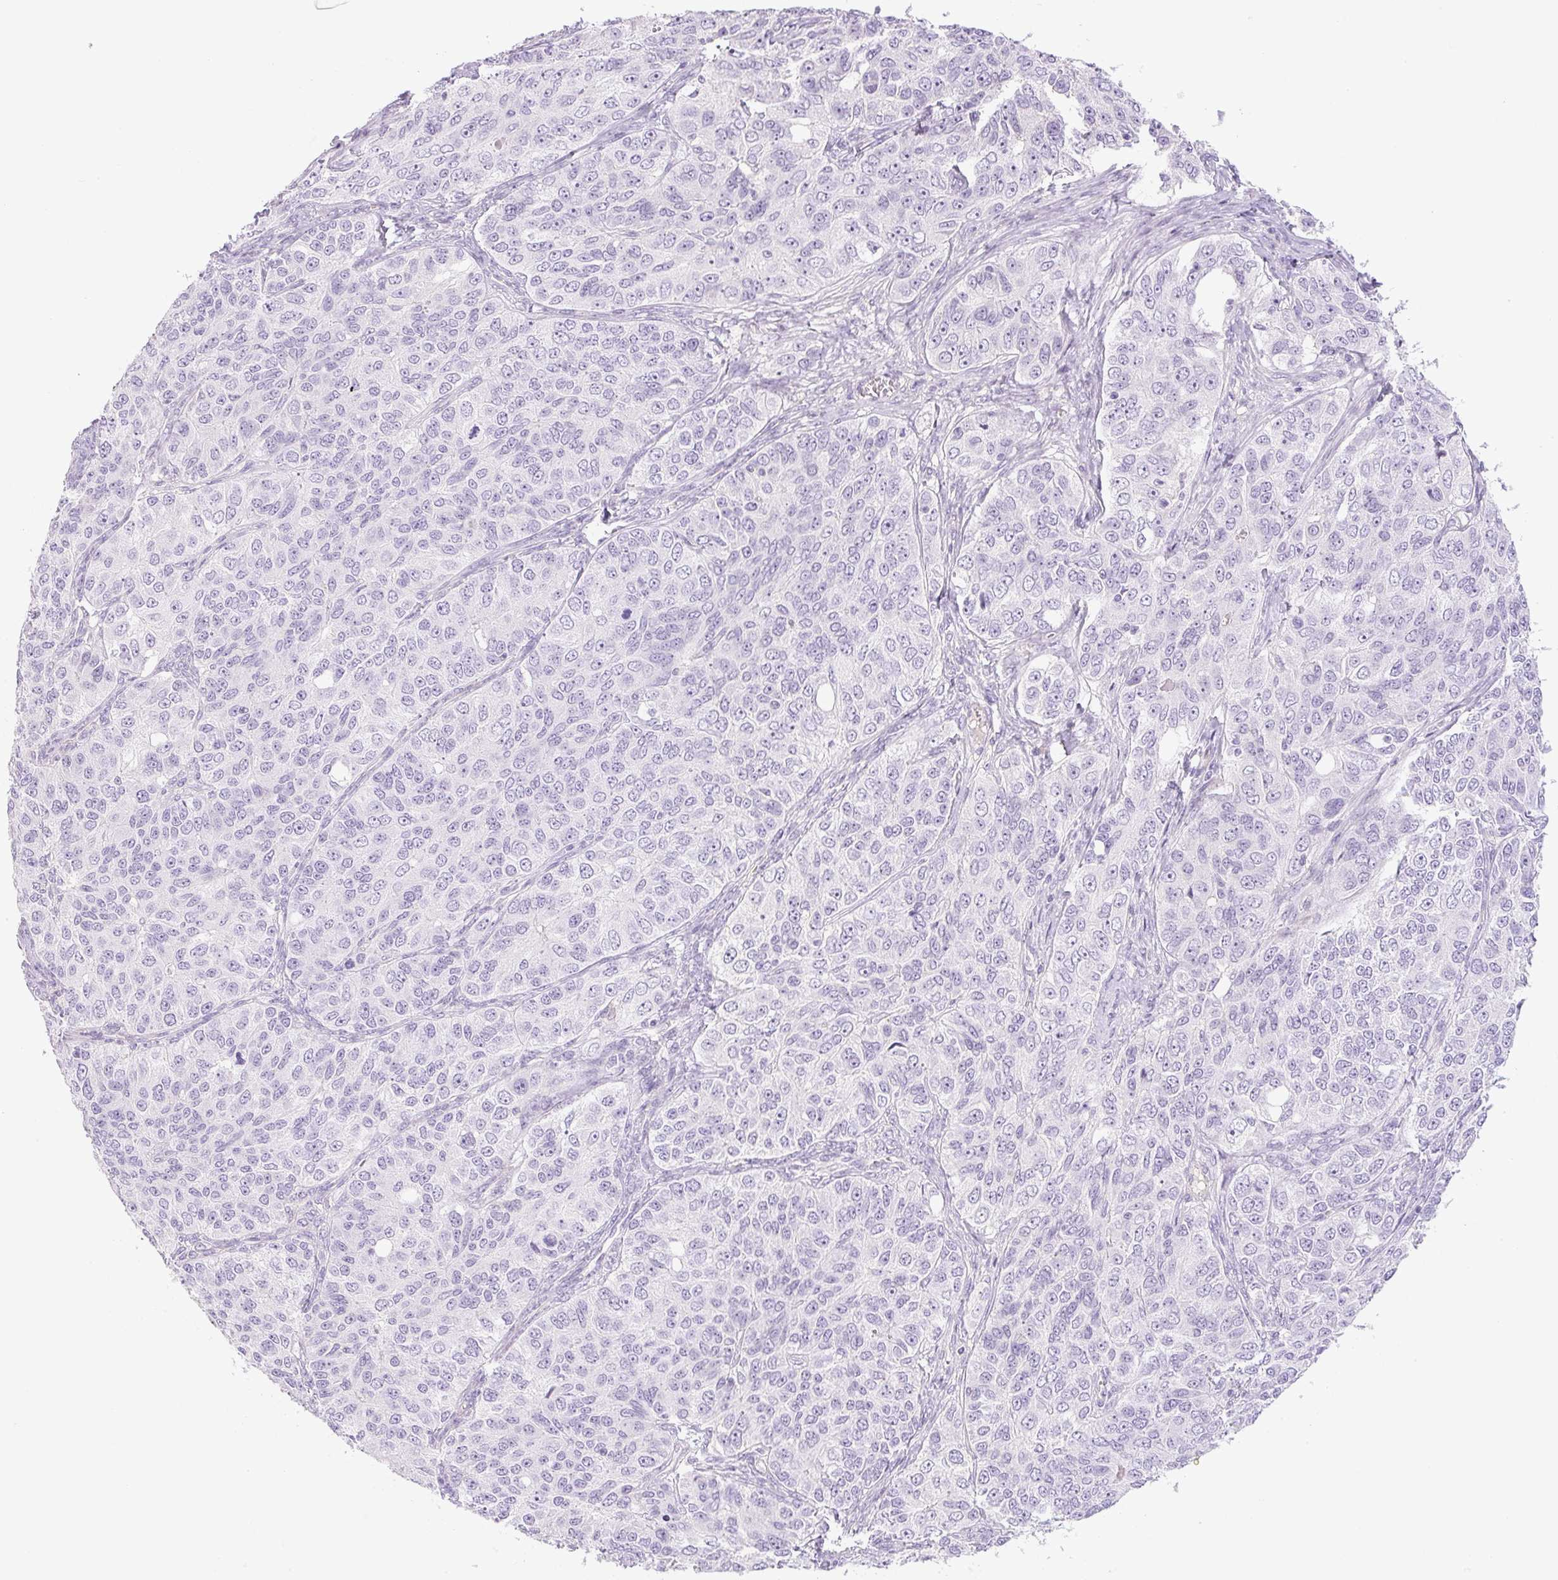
{"staining": {"intensity": "negative", "quantity": "none", "location": "none"}, "tissue": "ovarian cancer", "cell_type": "Tumor cells", "image_type": "cancer", "snomed": [{"axis": "morphology", "description": "Carcinoma, endometroid"}, {"axis": "topography", "description": "Ovary"}], "caption": "Ovarian cancer (endometroid carcinoma) was stained to show a protein in brown. There is no significant staining in tumor cells. (DAB (3,3'-diaminobenzidine) immunohistochemistry (IHC) with hematoxylin counter stain).", "gene": "MIA2", "patient": {"sex": "female", "age": 51}}